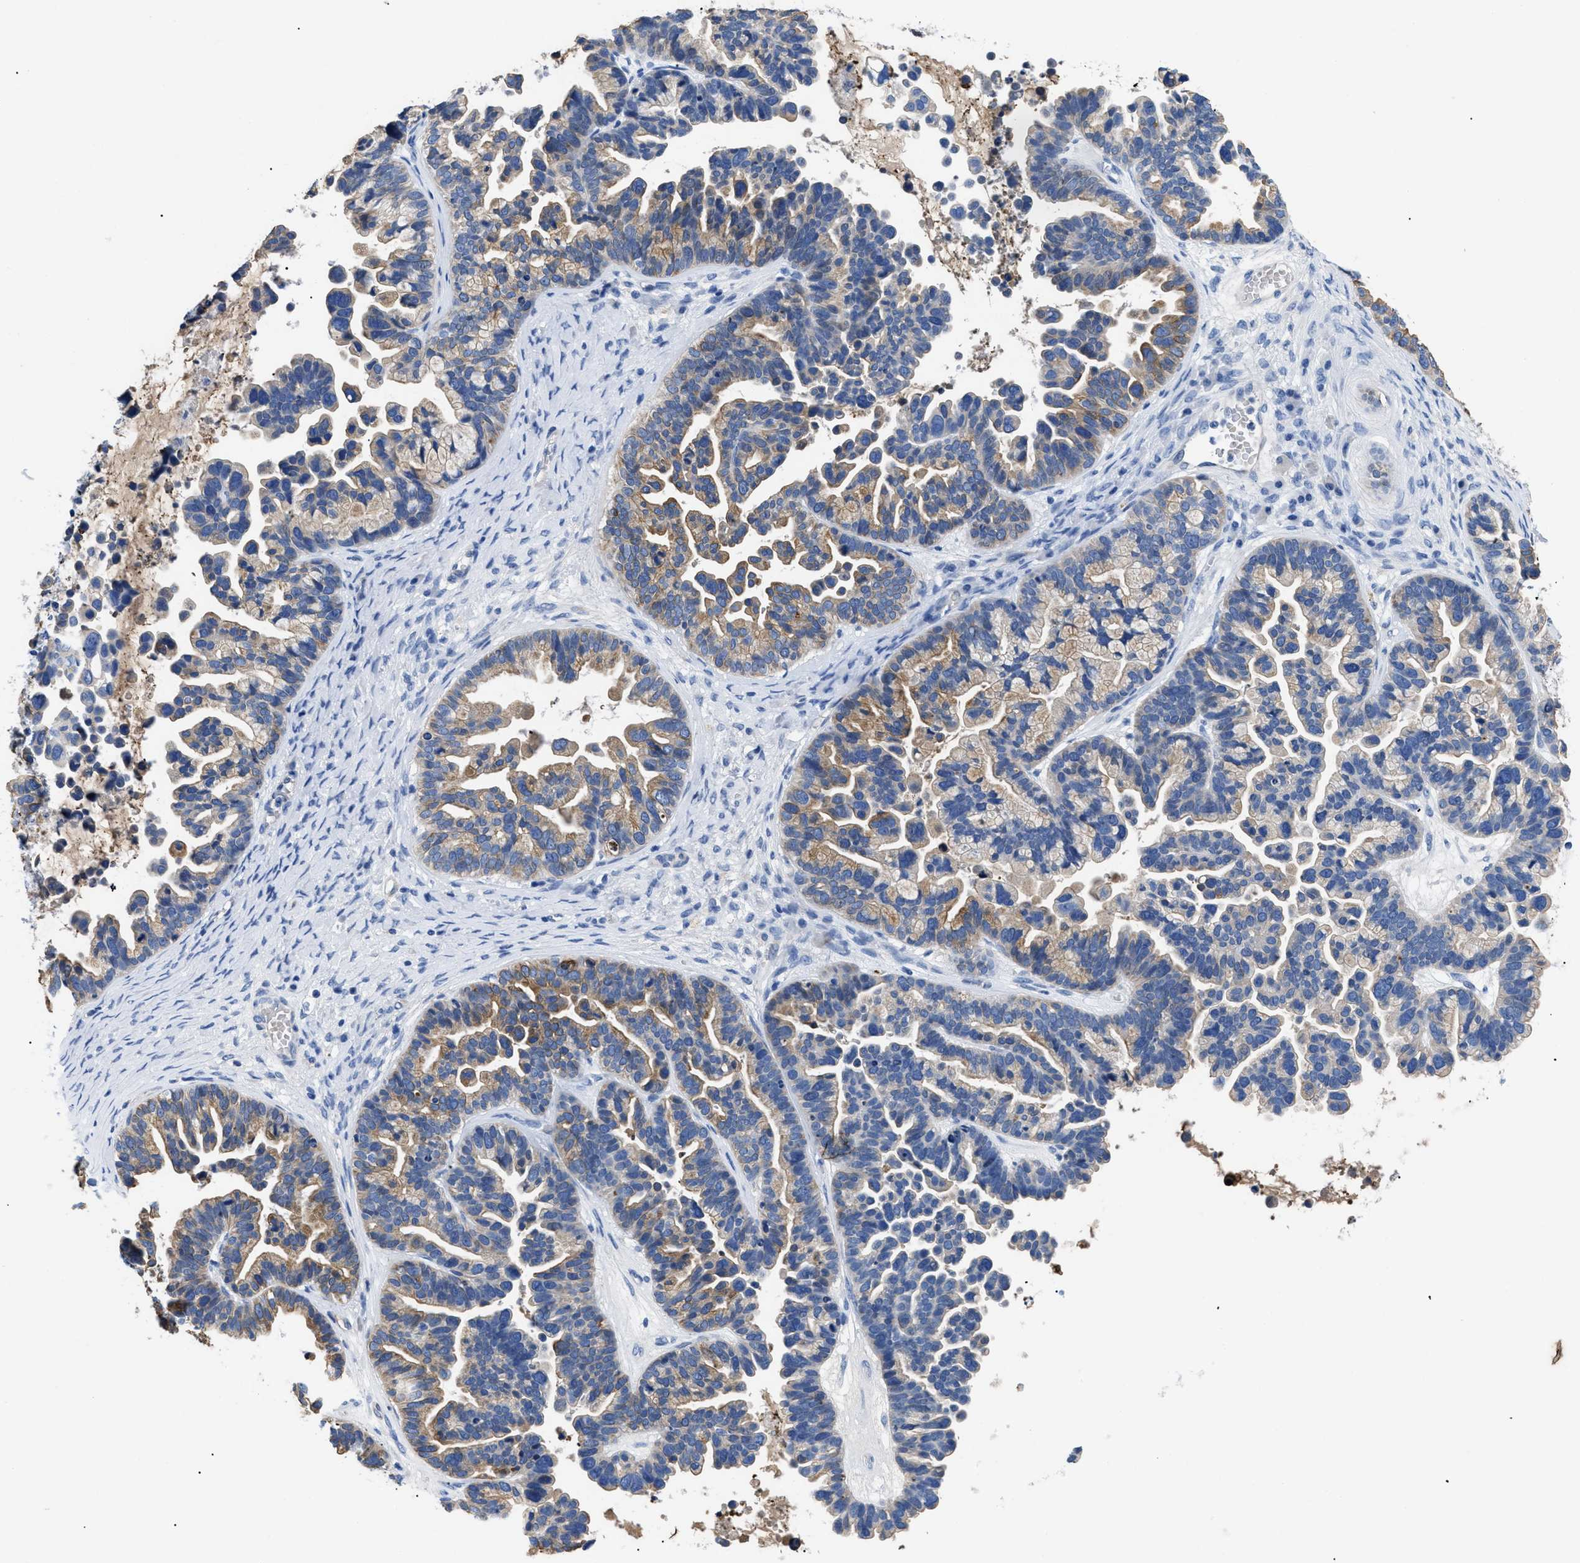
{"staining": {"intensity": "moderate", "quantity": ">75%", "location": "cytoplasmic/membranous"}, "tissue": "ovarian cancer", "cell_type": "Tumor cells", "image_type": "cancer", "snomed": [{"axis": "morphology", "description": "Cystadenocarcinoma, serous, NOS"}, {"axis": "topography", "description": "Ovary"}], "caption": "Immunohistochemical staining of human ovarian cancer displays medium levels of moderate cytoplasmic/membranous positivity in about >75% of tumor cells.", "gene": "TMEM68", "patient": {"sex": "female", "age": 56}}